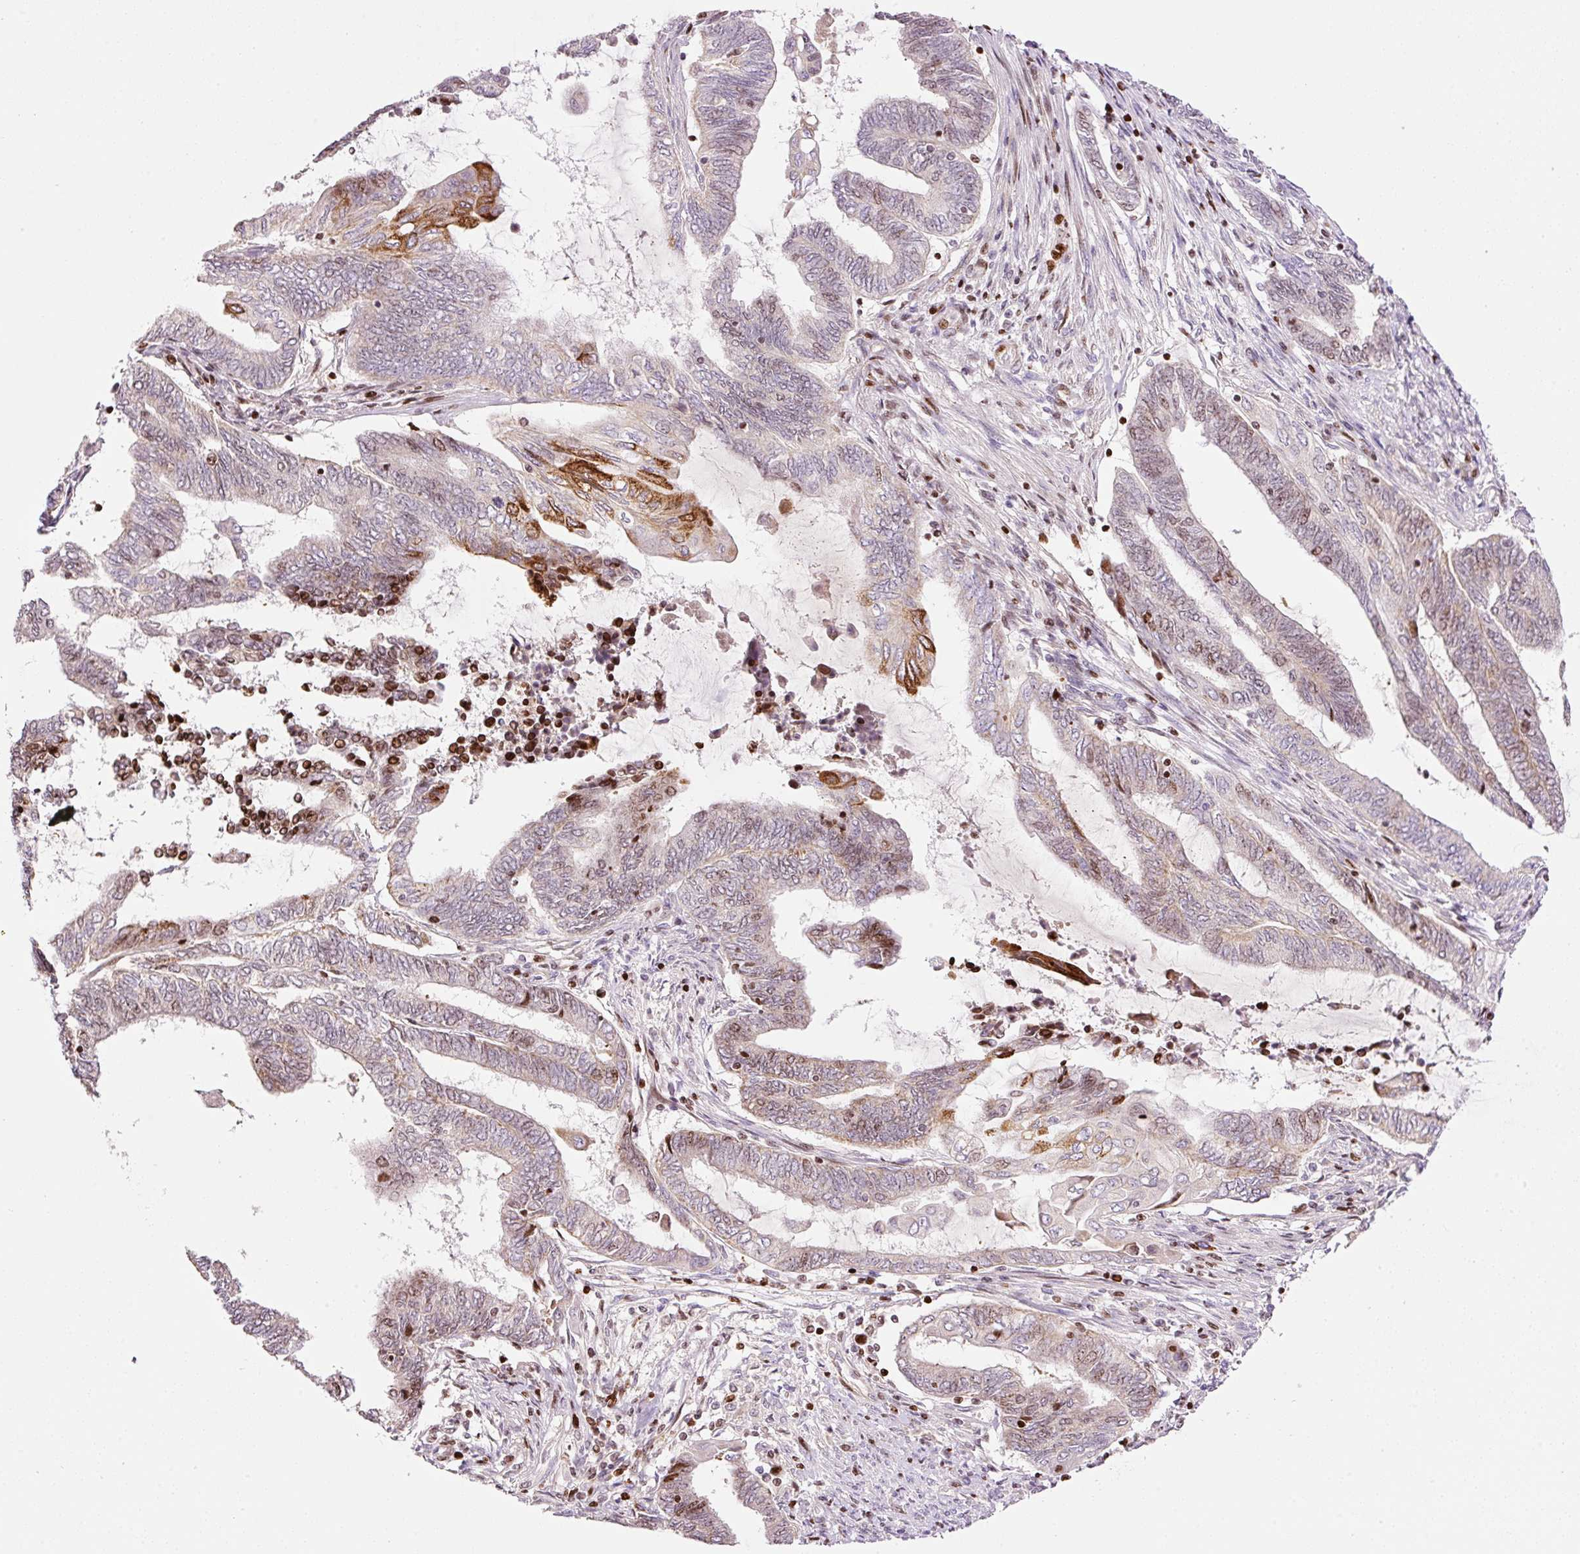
{"staining": {"intensity": "moderate", "quantity": "25%-75%", "location": "cytoplasmic/membranous,nuclear"}, "tissue": "endometrial cancer", "cell_type": "Tumor cells", "image_type": "cancer", "snomed": [{"axis": "morphology", "description": "Adenocarcinoma, NOS"}, {"axis": "topography", "description": "Uterus"}, {"axis": "topography", "description": "Endometrium"}], "caption": "Adenocarcinoma (endometrial) tissue exhibits moderate cytoplasmic/membranous and nuclear staining in approximately 25%-75% of tumor cells, visualized by immunohistochemistry.", "gene": "TMEM8B", "patient": {"sex": "female", "age": 70}}